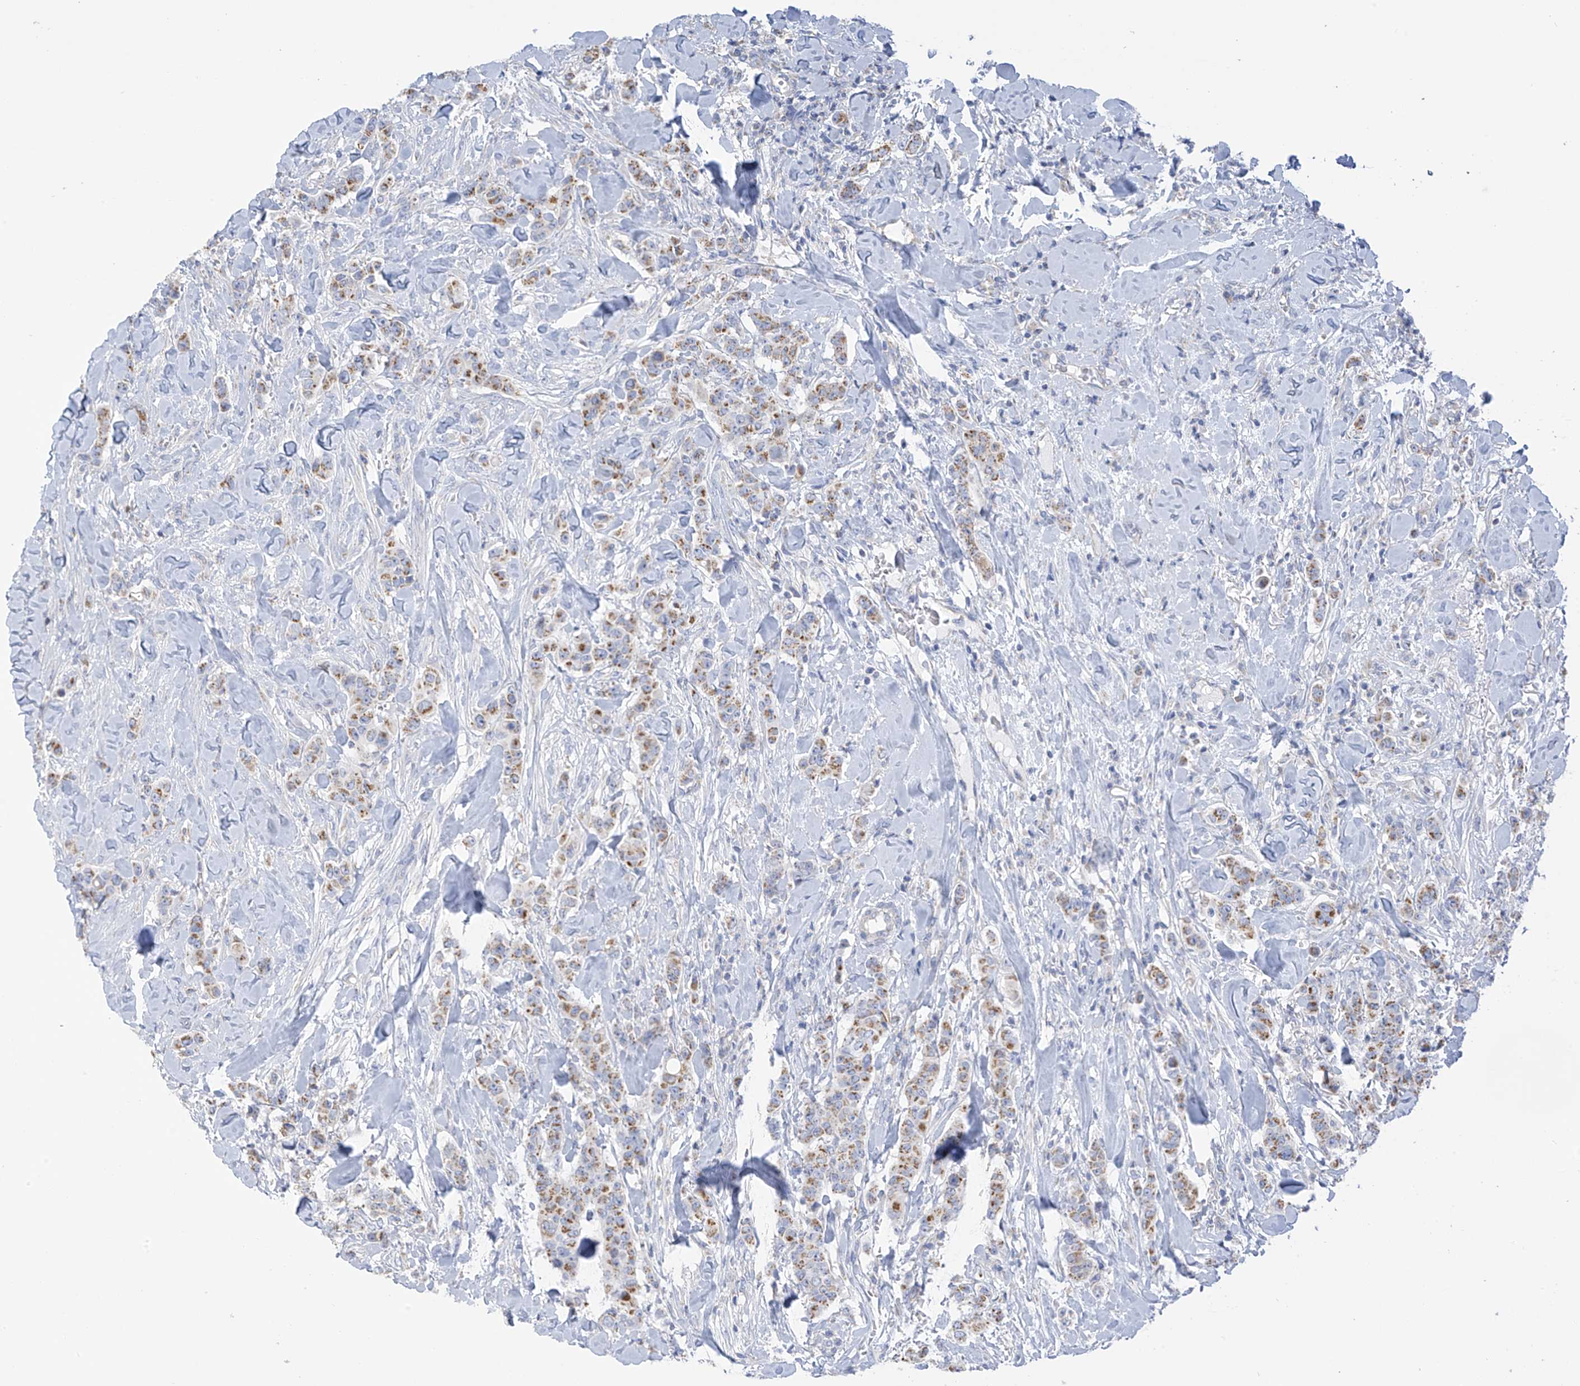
{"staining": {"intensity": "moderate", "quantity": ">75%", "location": "cytoplasmic/membranous"}, "tissue": "breast cancer", "cell_type": "Tumor cells", "image_type": "cancer", "snomed": [{"axis": "morphology", "description": "Duct carcinoma"}, {"axis": "topography", "description": "Breast"}], "caption": "This is an image of immunohistochemistry staining of breast invasive ductal carcinoma, which shows moderate staining in the cytoplasmic/membranous of tumor cells.", "gene": "PNPT1", "patient": {"sex": "female", "age": 40}}